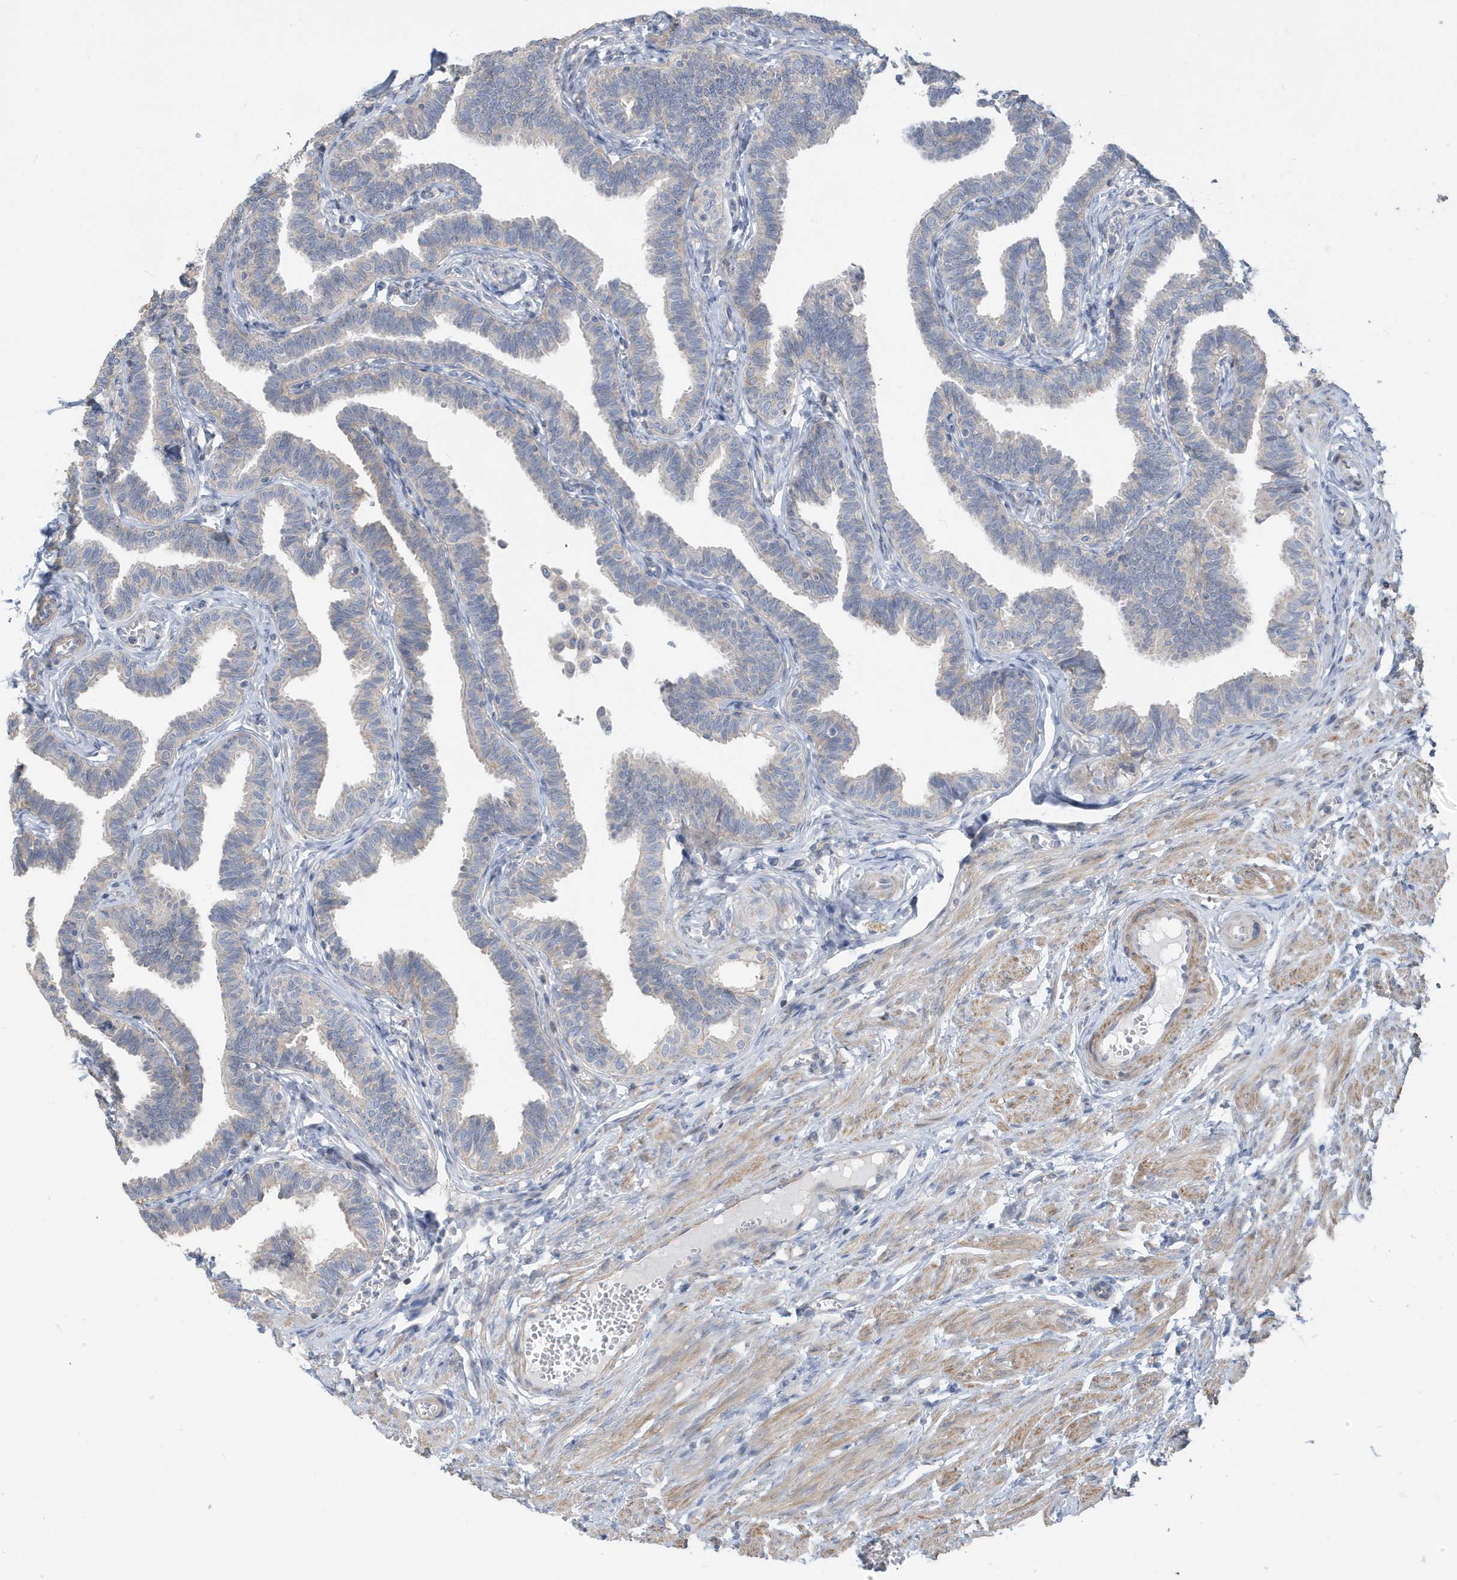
{"staining": {"intensity": "weak", "quantity": "25%-75%", "location": "cytoplasmic/membranous"}, "tissue": "fallopian tube", "cell_type": "Glandular cells", "image_type": "normal", "snomed": [{"axis": "morphology", "description": "Normal tissue, NOS"}, {"axis": "topography", "description": "Fallopian tube"}, {"axis": "topography", "description": "Ovary"}], "caption": "Glandular cells demonstrate weak cytoplasmic/membranous staining in approximately 25%-75% of cells in unremarkable fallopian tube. The staining is performed using DAB (3,3'-diaminobenzidine) brown chromogen to label protein expression. The nuclei are counter-stained blue using hematoxylin.", "gene": "ATP13A5", "patient": {"sex": "female", "age": 23}}